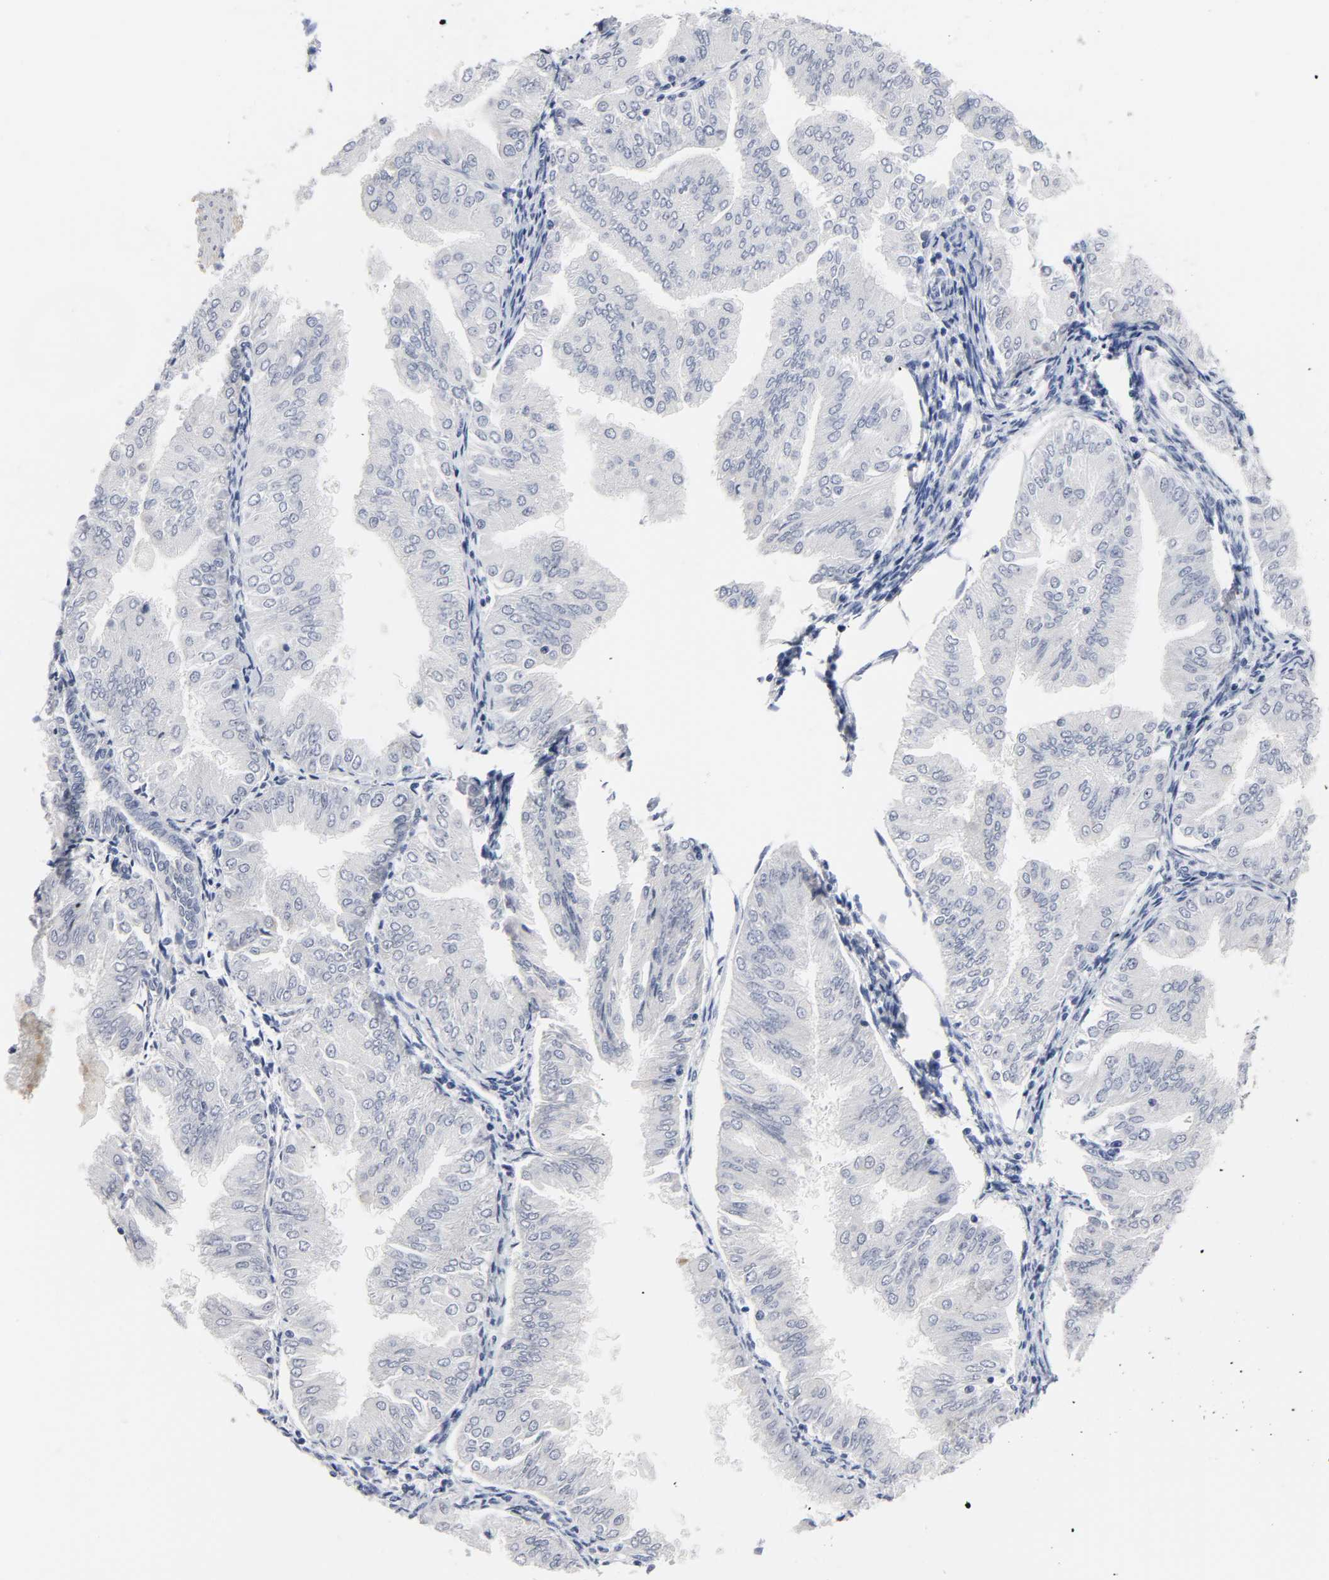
{"staining": {"intensity": "negative", "quantity": "none", "location": "none"}, "tissue": "endometrial cancer", "cell_type": "Tumor cells", "image_type": "cancer", "snomed": [{"axis": "morphology", "description": "Adenocarcinoma, NOS"}, {"axis": "topography", "description": "Endometrium"}], "caption": "A micrograph of human endometrial adenocarcinoma is negative for staining in tumor cells.", "gene": "GRHL2", "patient": {"sex": "female", "age": 53}}